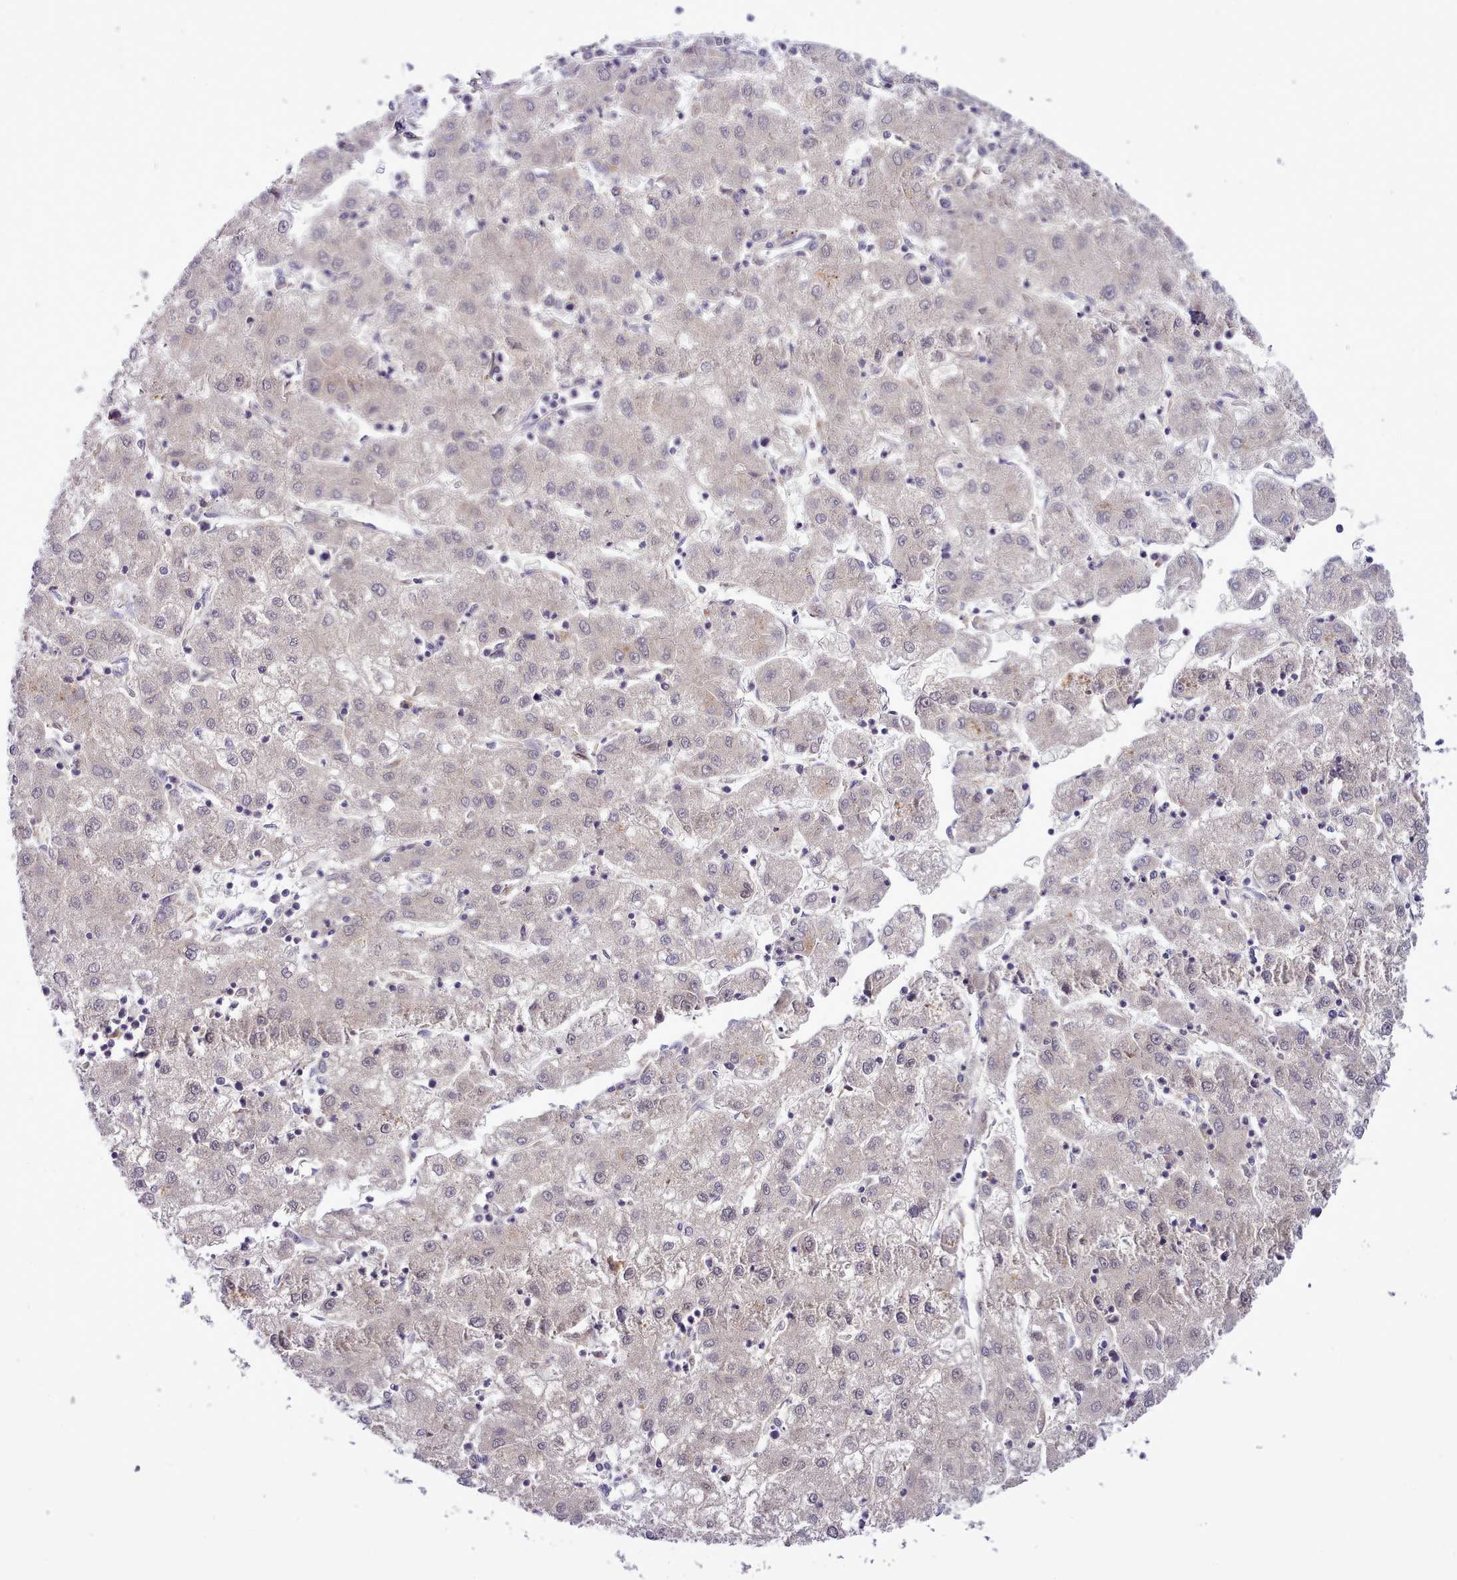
{"staining": {"intensity": "negative", "quantity": "none", "location": "none"}, "tissue": "liver cancer", "cell_type": "Tumor cells", "image_type": "cancer", "snomed": [{"axis": "morphology", "description": "Carcinoma, Hepatocellular, NOS"}, {"axis": "topography", "description": "Liver"}], "caption": "Immunohistochemistry photomicrograph of neoplastic tissue: human hepatocellular carcinoma (liver) stained with DAB (3,3'-diaminobenzidine) displays no significant protein expression in tumor cells. (IHC, brightfield microscopy, high magnification).", "gene": "FAM83E", "patient": {"sex": "male", "age": 72}}